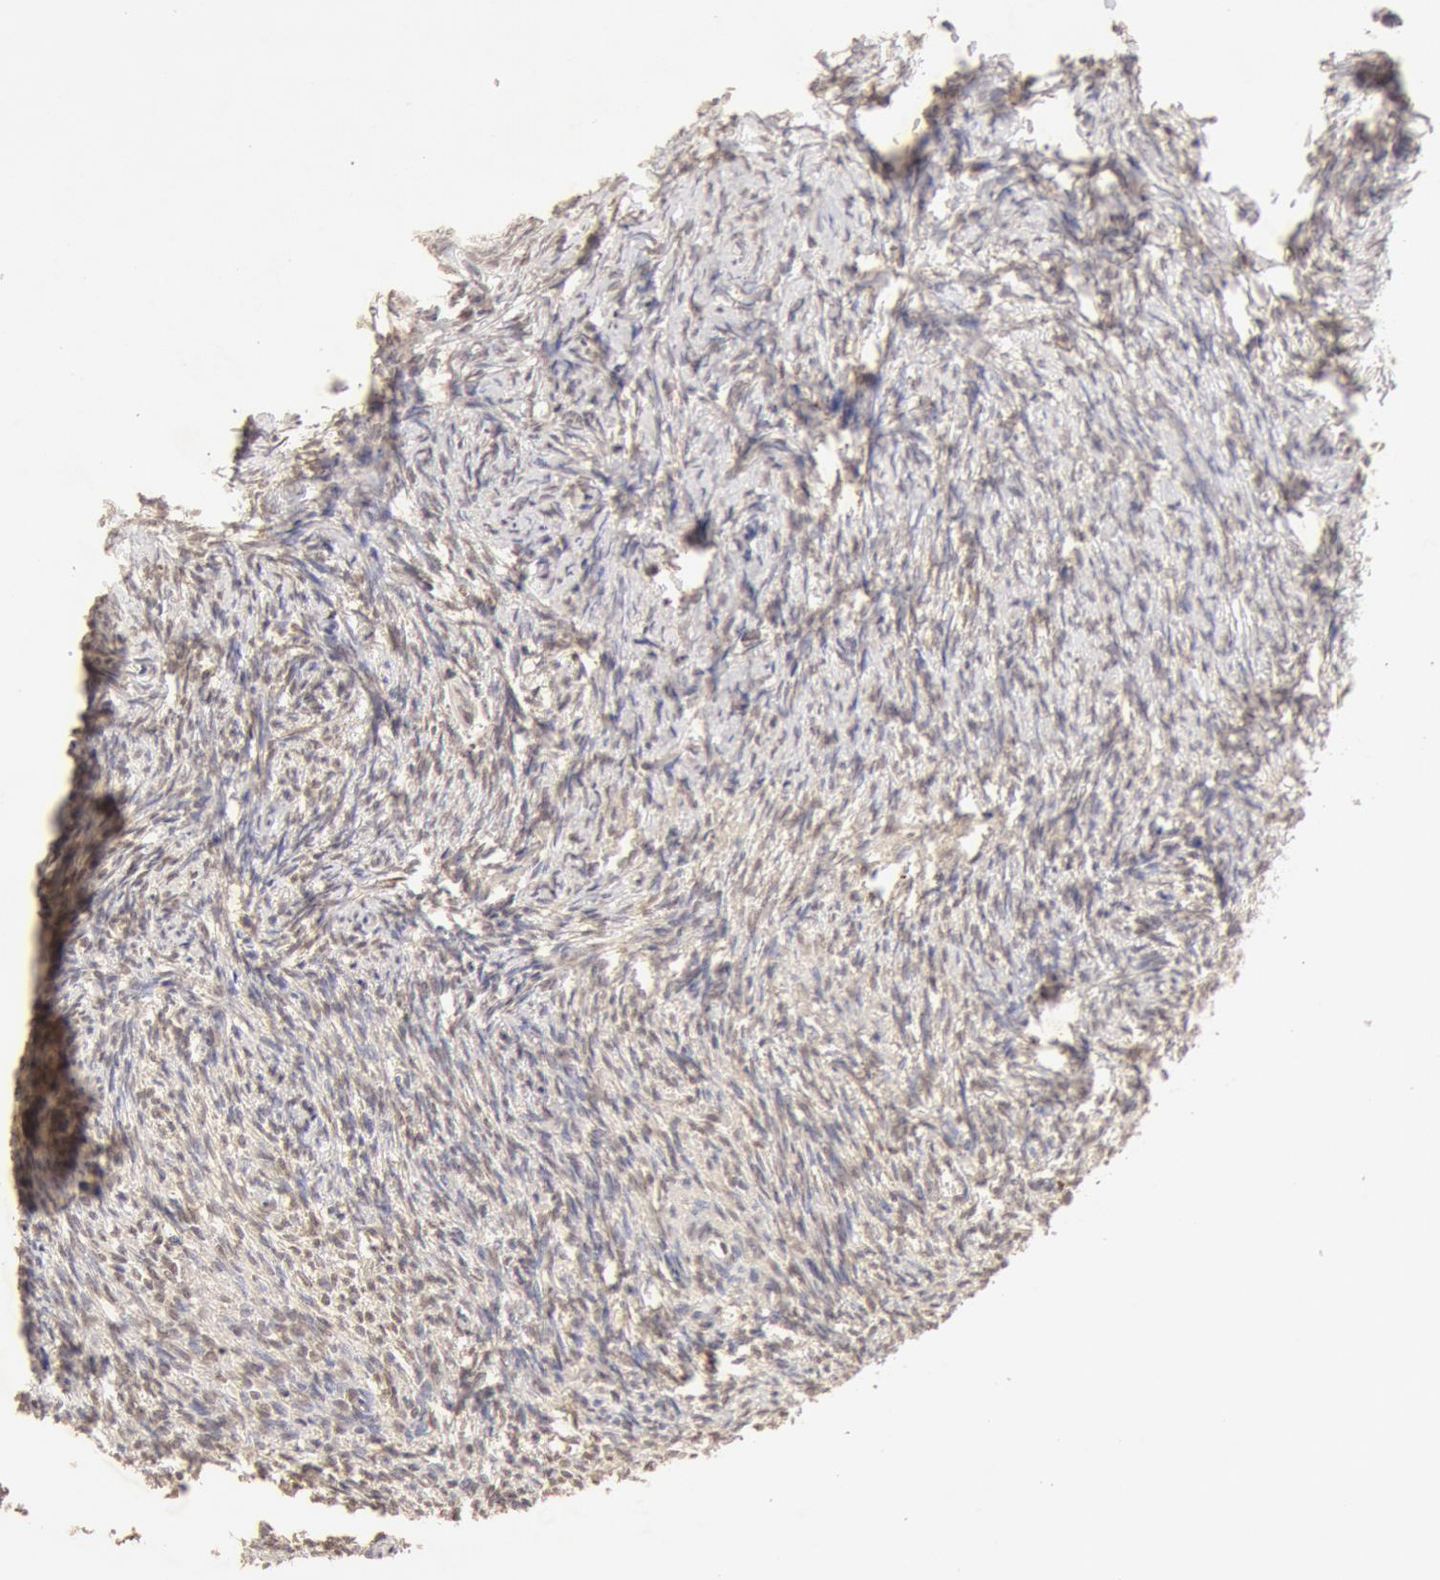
{"staining": {"intensity": "weak", "quantity": "25%-75%", "location": "nuclear"}, "tissue": "ovary", "cell_type": "Follicle cells", "image_type": "normal", "snomed": [{"axis": "morphology", "description": "Normal tissue, NOS"}, {"axis": "topography", "description": "Ovary"}], "caption": "Immunohistochemical staining of benign ovary shows 25%-75% levels of weak nuclear protein staining in about 25%-75% of follicle cells. Nuclei are stained in blue.", "gene": "SNRNP70", "patient": {"sex": "female", "age": 54}}